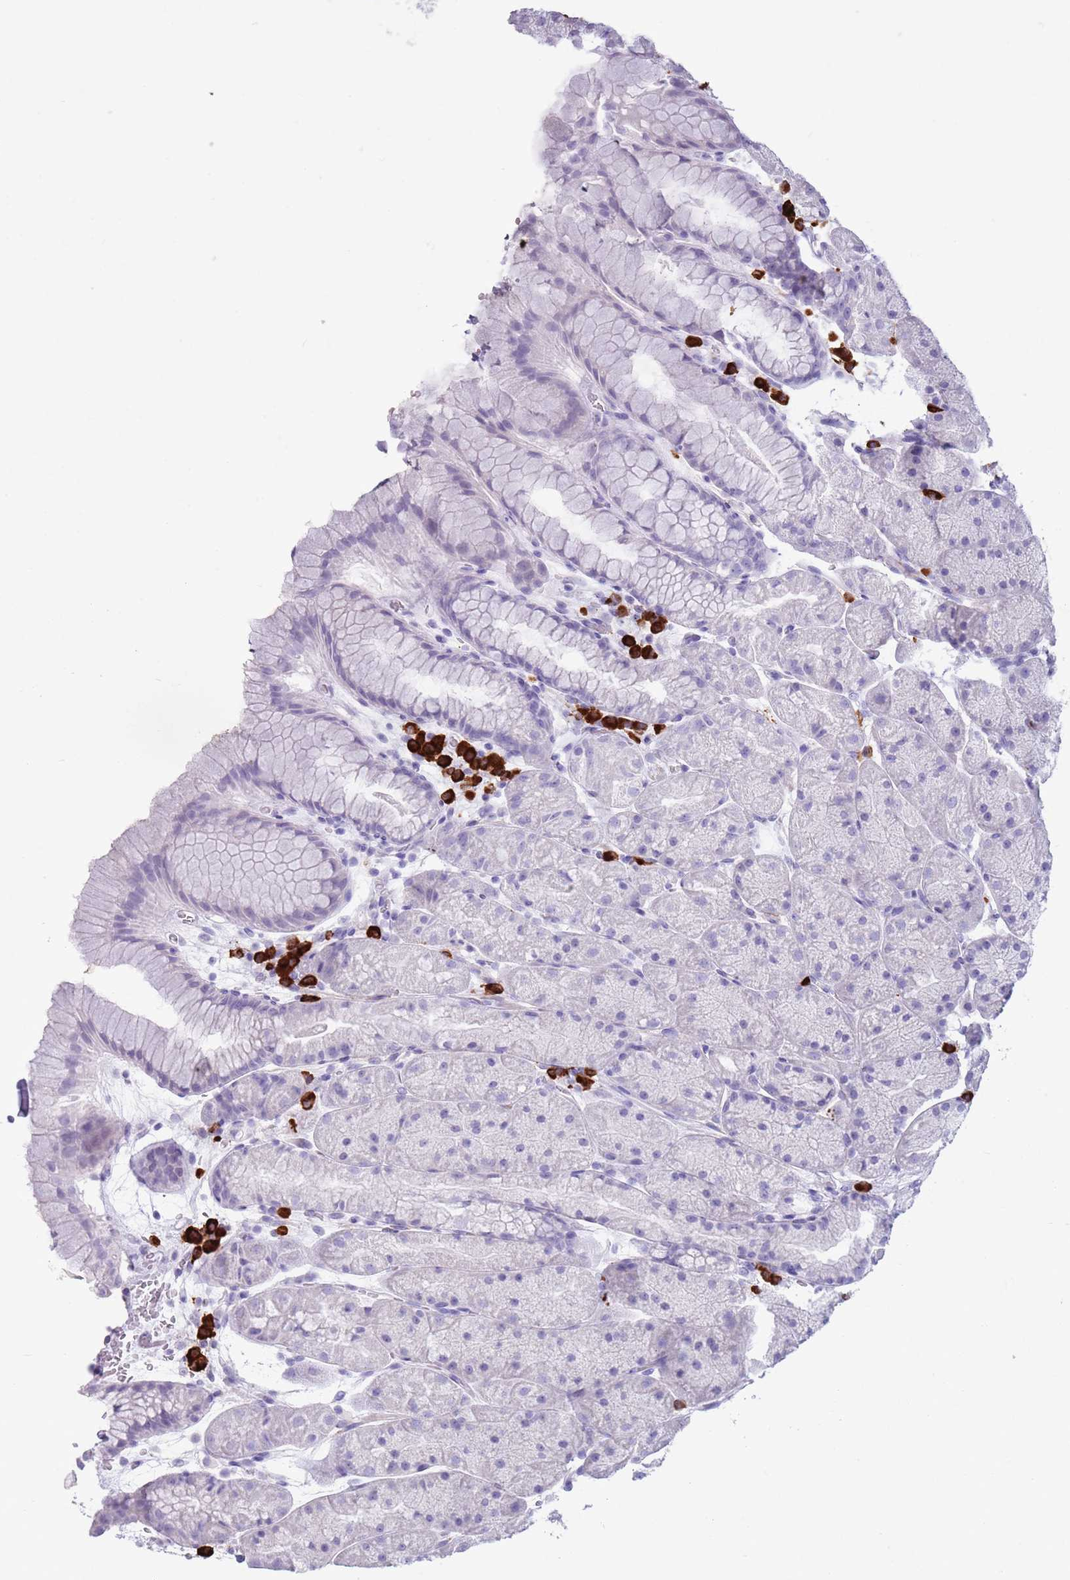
{"staining": {"intensity": "negative", "quantity": "none", "location": "none"}, "tissue": "stomach", "cell_type": "Glandular cells", "image_type": "normal", "snomed": [{"axis": "morphology", "description": "Normal tissue, NOS"}, {"axis": "topography", "description": "Stomach, upper"}, {"axis": "topography", "description": "Stomach, lower"}], "caption": "An IHC image of benign stomach is shown. There is no staining in glandular cells of stomach.", "gene": "ENSG00000263020", "patient": {"sex": "male", "age": 67}}